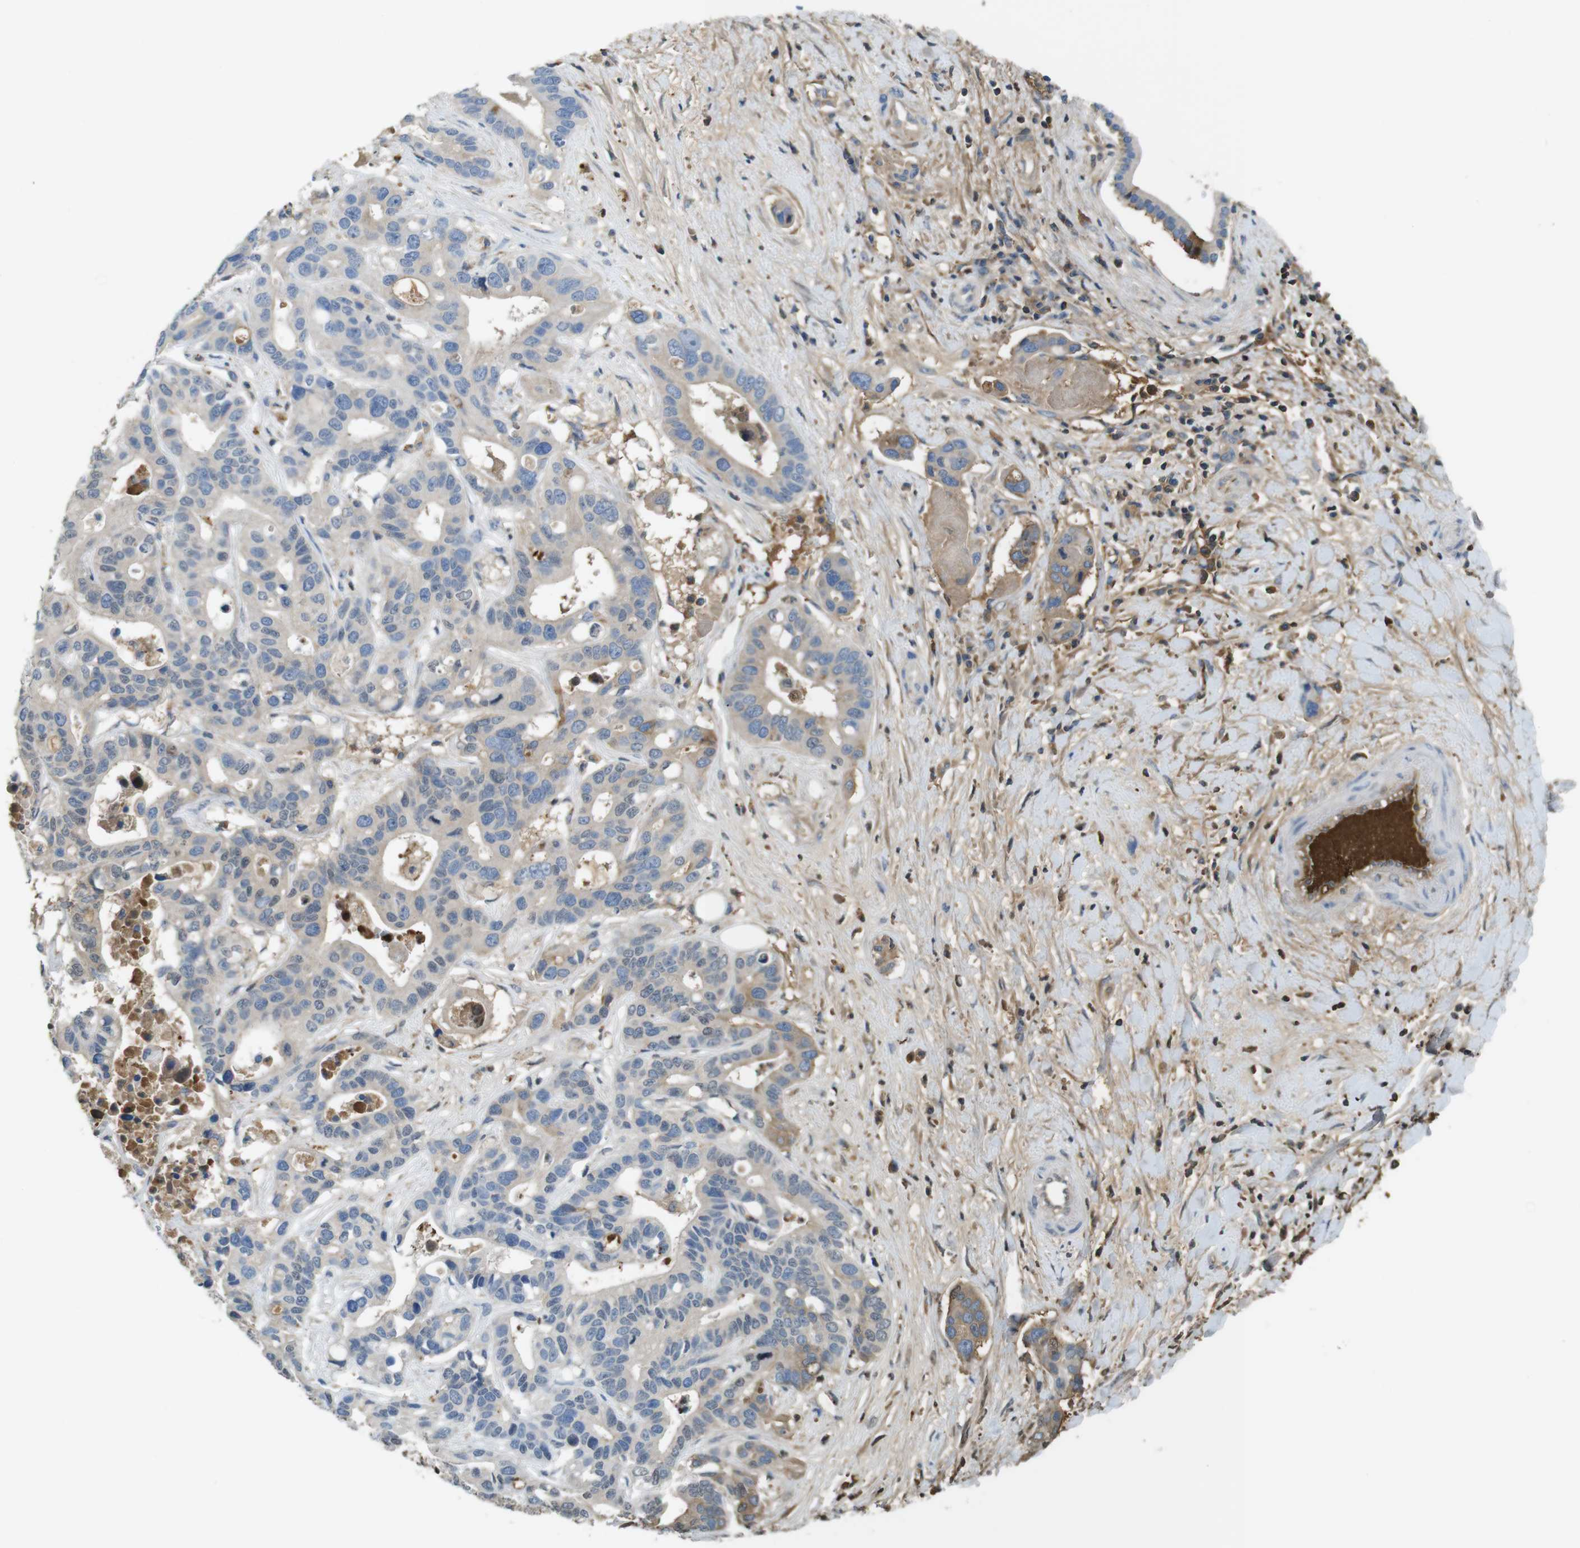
{"staining": {"intensity": "moderate", "quantity": "<25%", "location": "cytoplasmic/membranous"}, "tissue": "liver cancer", "cell_type": "Tumor cells", "image_type": "cancer", "snomed": [{"axis": "morphology", "description": "Cholangiocarcinoma"}, {"axis": "topography", "description": "Liver"}], "caption": "This histopathology image shows cholangiocarcinoma (liver) stained with IHC to label a protein in brown. The cytoplasmic/membranous of tumor cells show moderate positivity for the protein. Nuclei are counter-stained blue.", "gene": "LTBP4", "patient": {"sex": "female", "age": 65}}